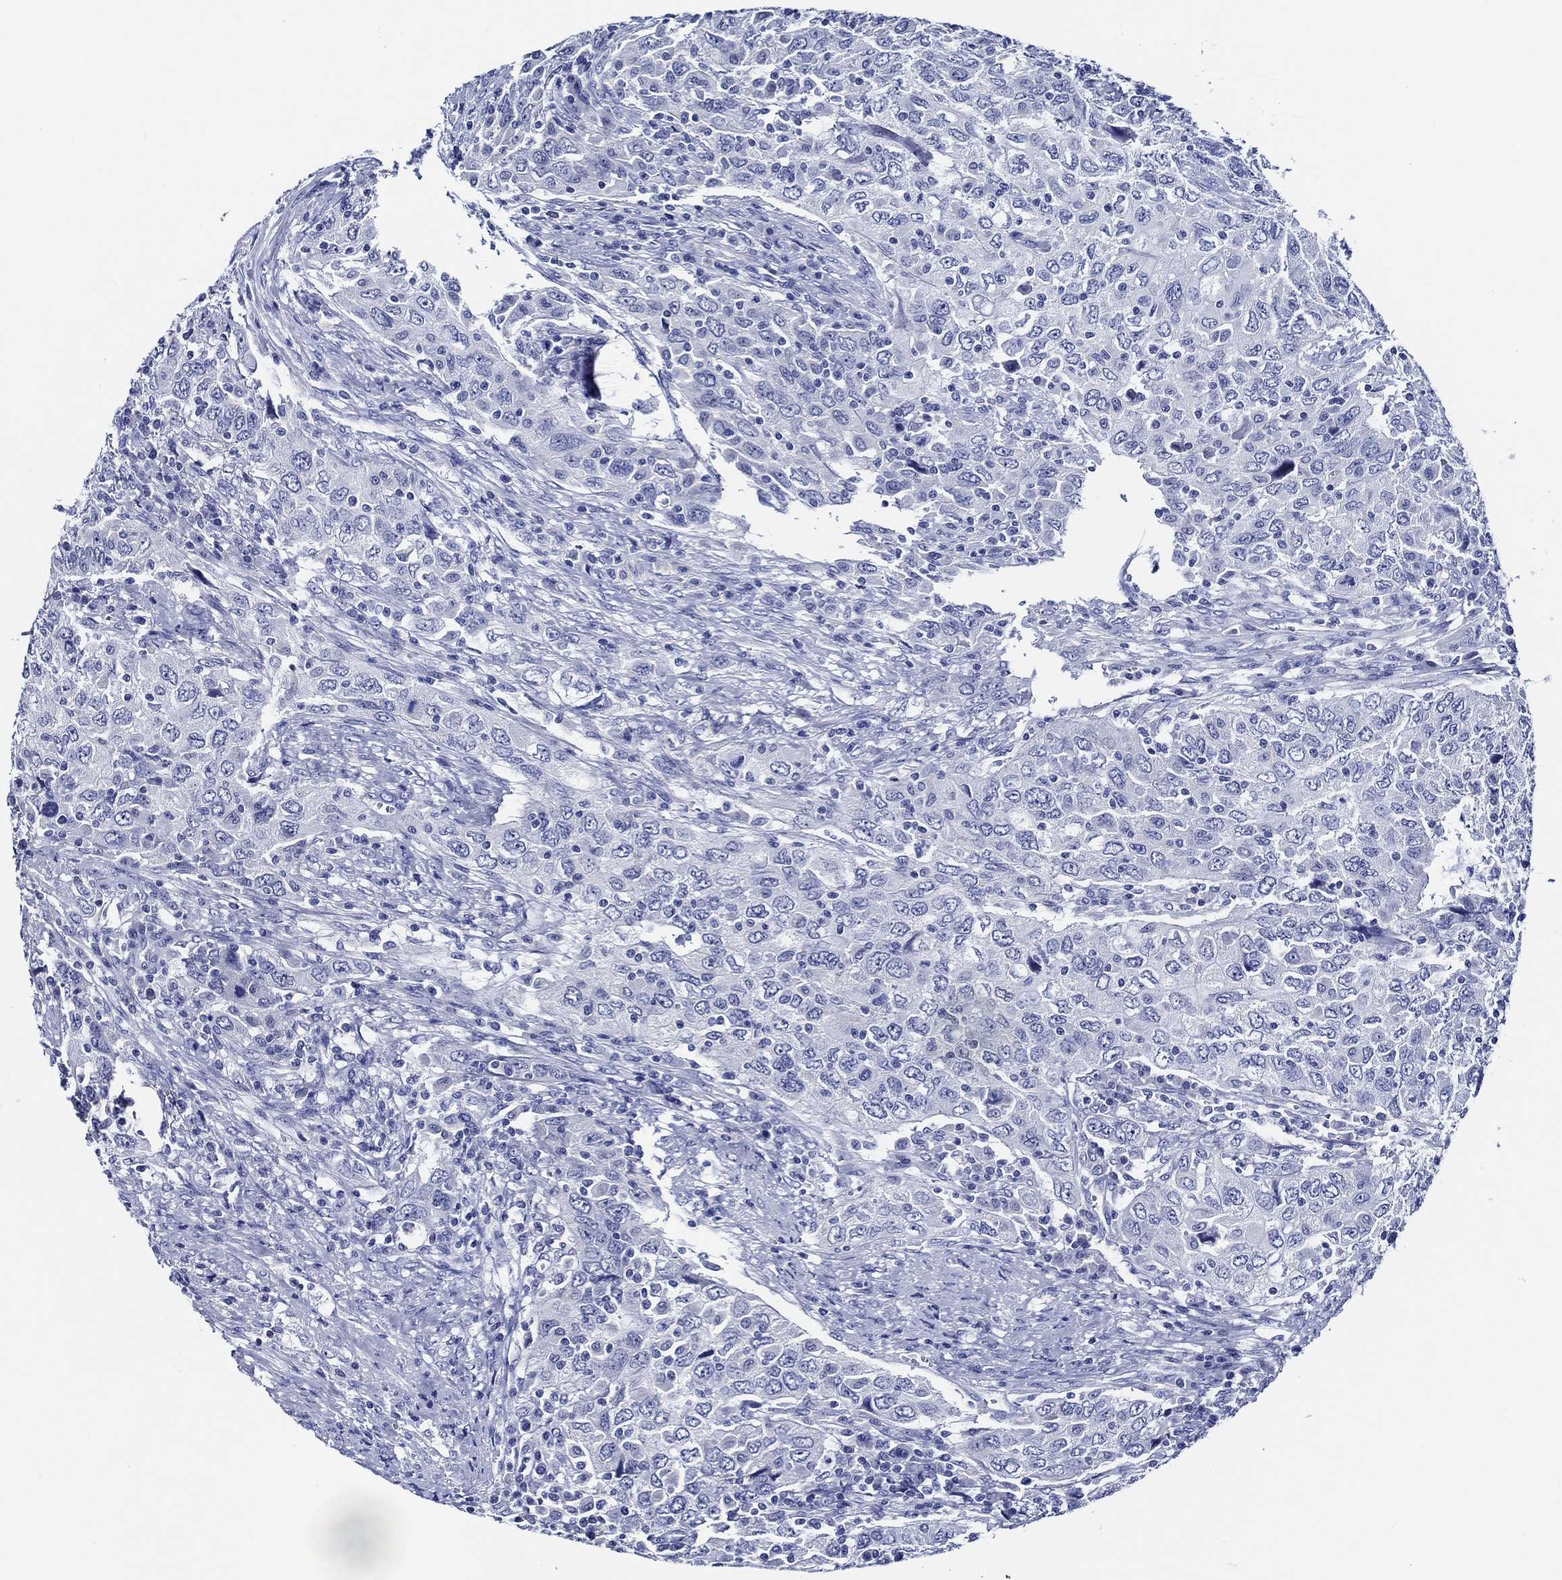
{"staining": {"intensity": "negative", "quantity": "none", "location": "none"}, "tissue": "urothelial cancer", "cell_type": "Tumor cells", "image_type": "cancer", "snomed": [{"axis": "morphology", "description": "Urothelial carcinoma, High grade"}, {"axis": "topography", "description": "Urinary bladder"}], "caption": "DAB immunohistochemical staining of high-grade urothelial carcinoma demonstrates no significant expression in tumor cells.", "gene": "WDR62", "patient": {"sex": "male", "age": 76}}